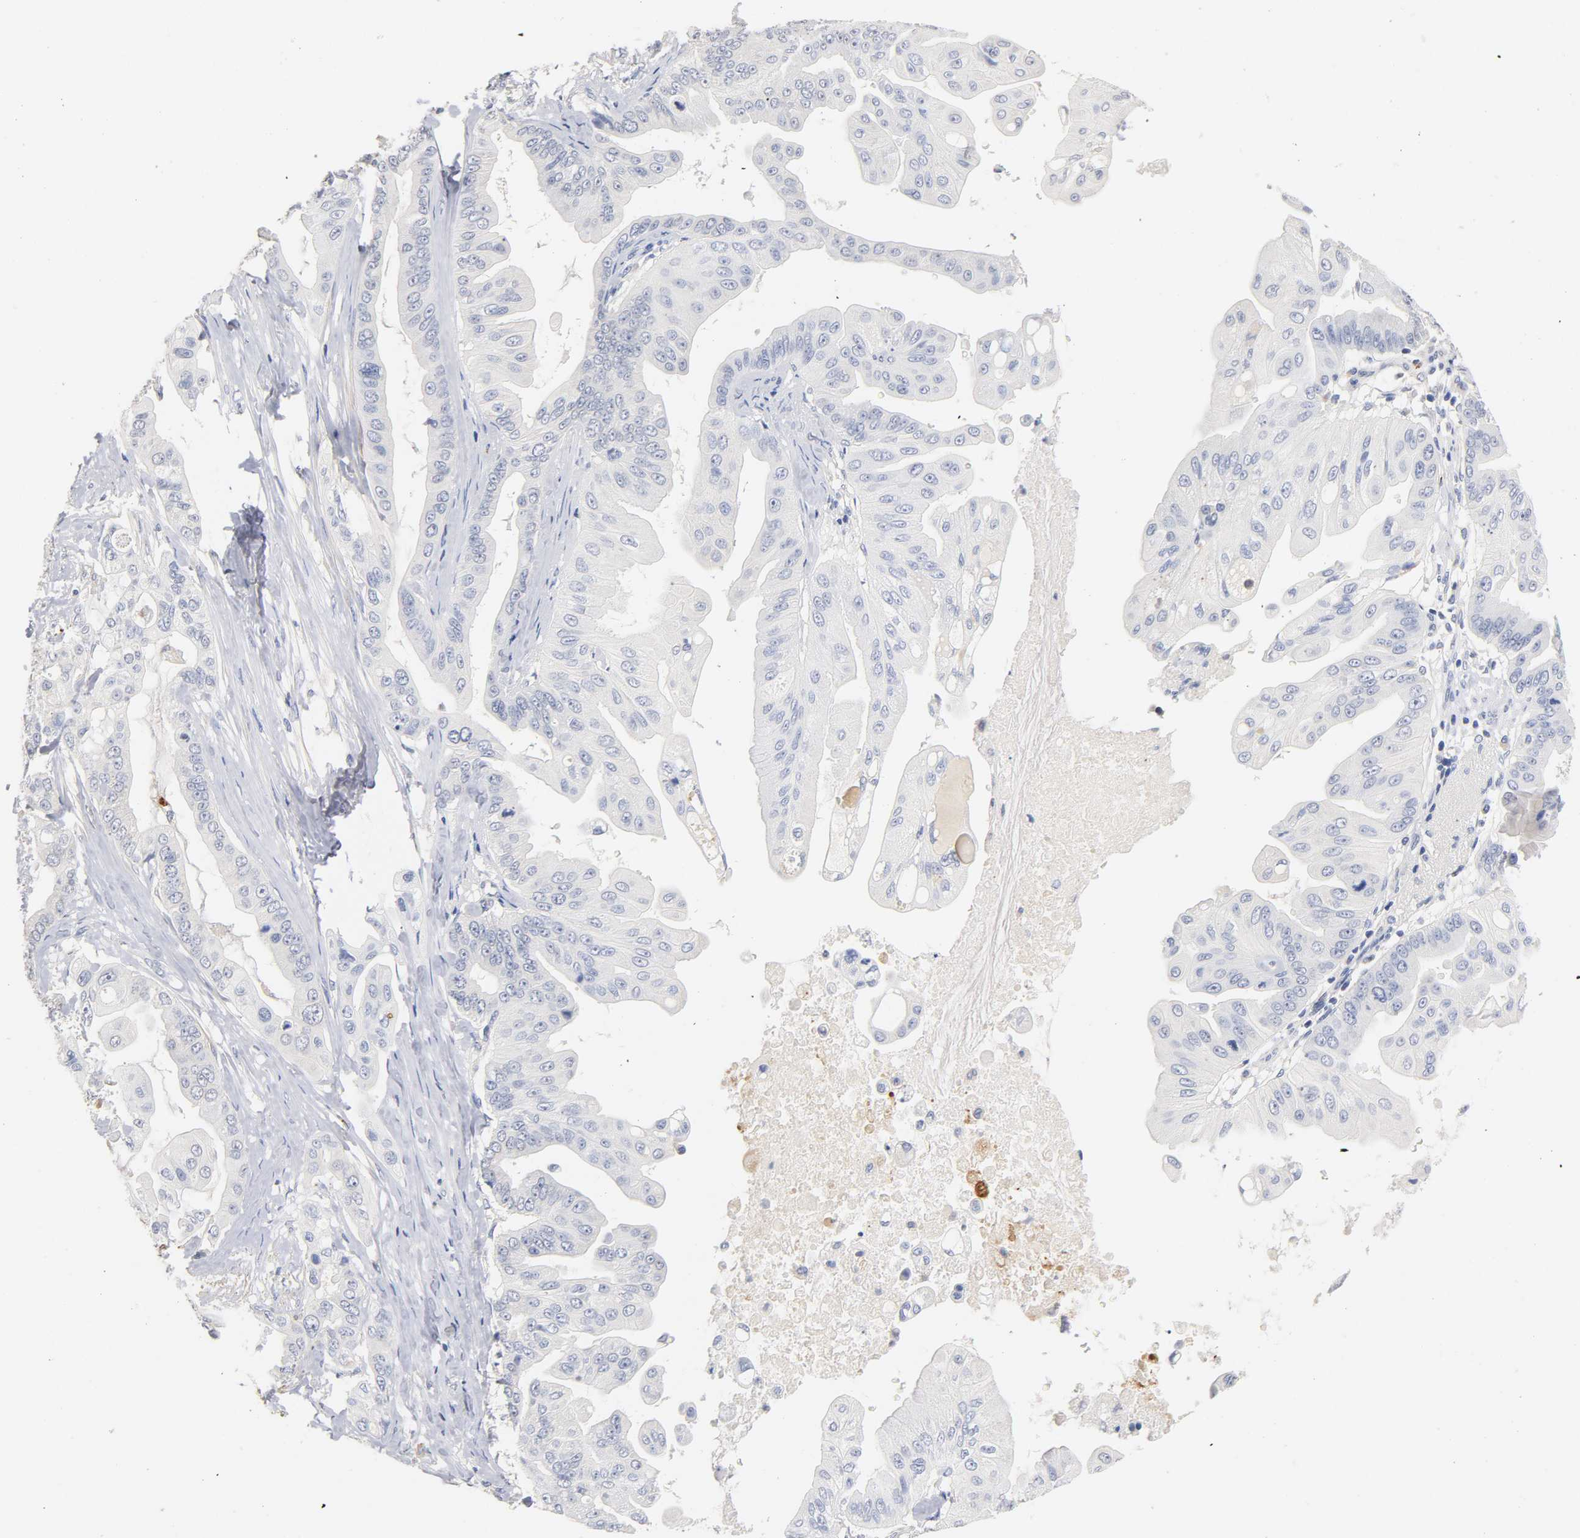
{"staining": {"intensity": "negative", "quantity": "none", "location": "none"}, "tissue": "pancreatic cancer", "cell_type": "Tumor cells", "image_type": "cancer", "snomed": [{"axis": "morphology", "description": "Adenocarcinoma, NOS"}, {"axis": "topography", "description": "Pancreas"}], "caption": "Immunohistochemistry (IHC) photomicrograph of human adenocarcinoma (pancreatic) stained for a protein (brown), which reveals no staining in tumor cells.", "gene": "SEMA5A", "patient": {"sex": "female", "age": 75}}